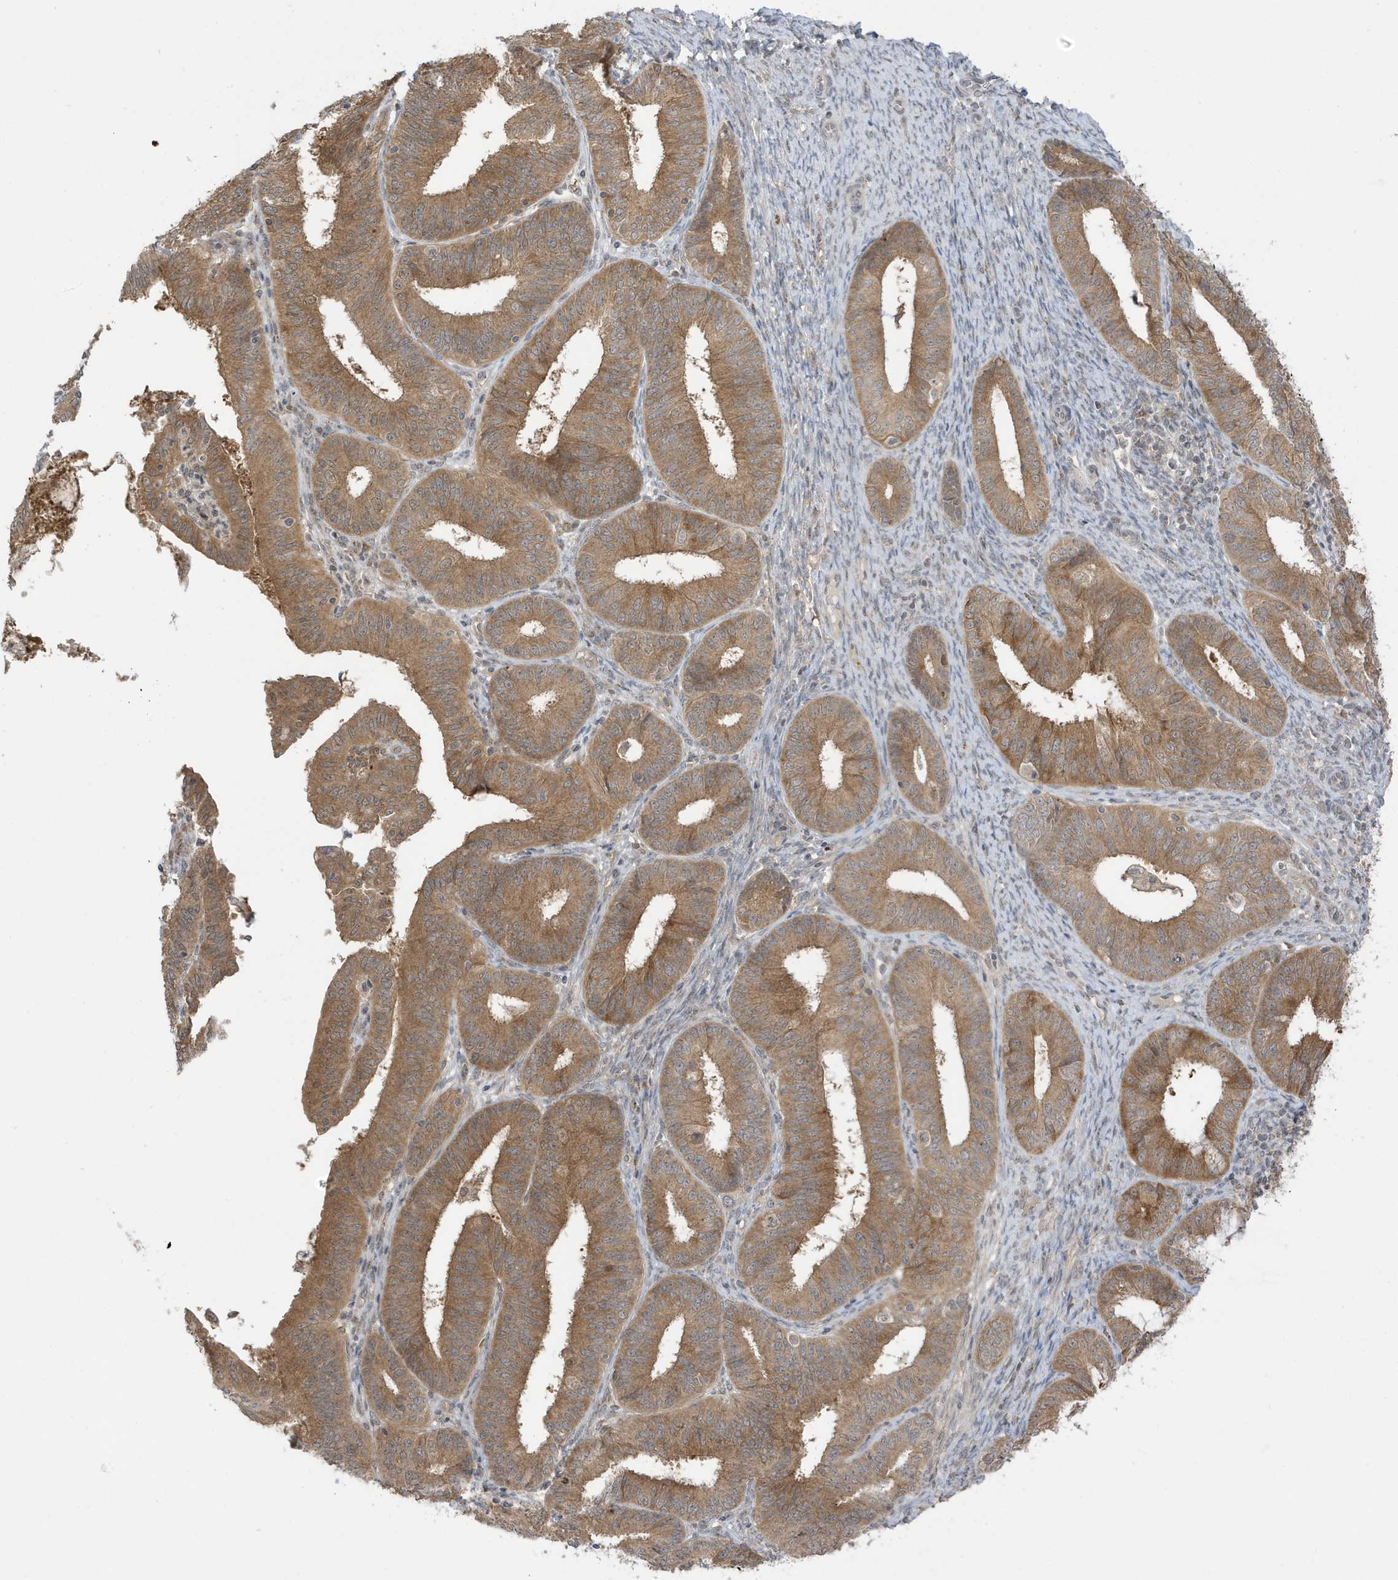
{"staining": {"intensity": "moderate", "quantity": ">75%", "location": "cytoplasmic/membranous"}, "tissue": "endometrial cancer", "cell_type": "Tumor cells", "image_type": "cancer", "snomed": [{"axis": "morphology", "description": "Adenocarcinoma, NOS"}, {"axis": "topography", "description": "Endometrium"}], "caption": "Immunohistochemistry (DAB) staining of adenocarcinoma (endometrial) demonstrates moderate cytoplasmic/membranous protein expression in approximately >75% of tumor cells.", "gene": "TAB3", "patient": {"sex": "female", "age": 51}}